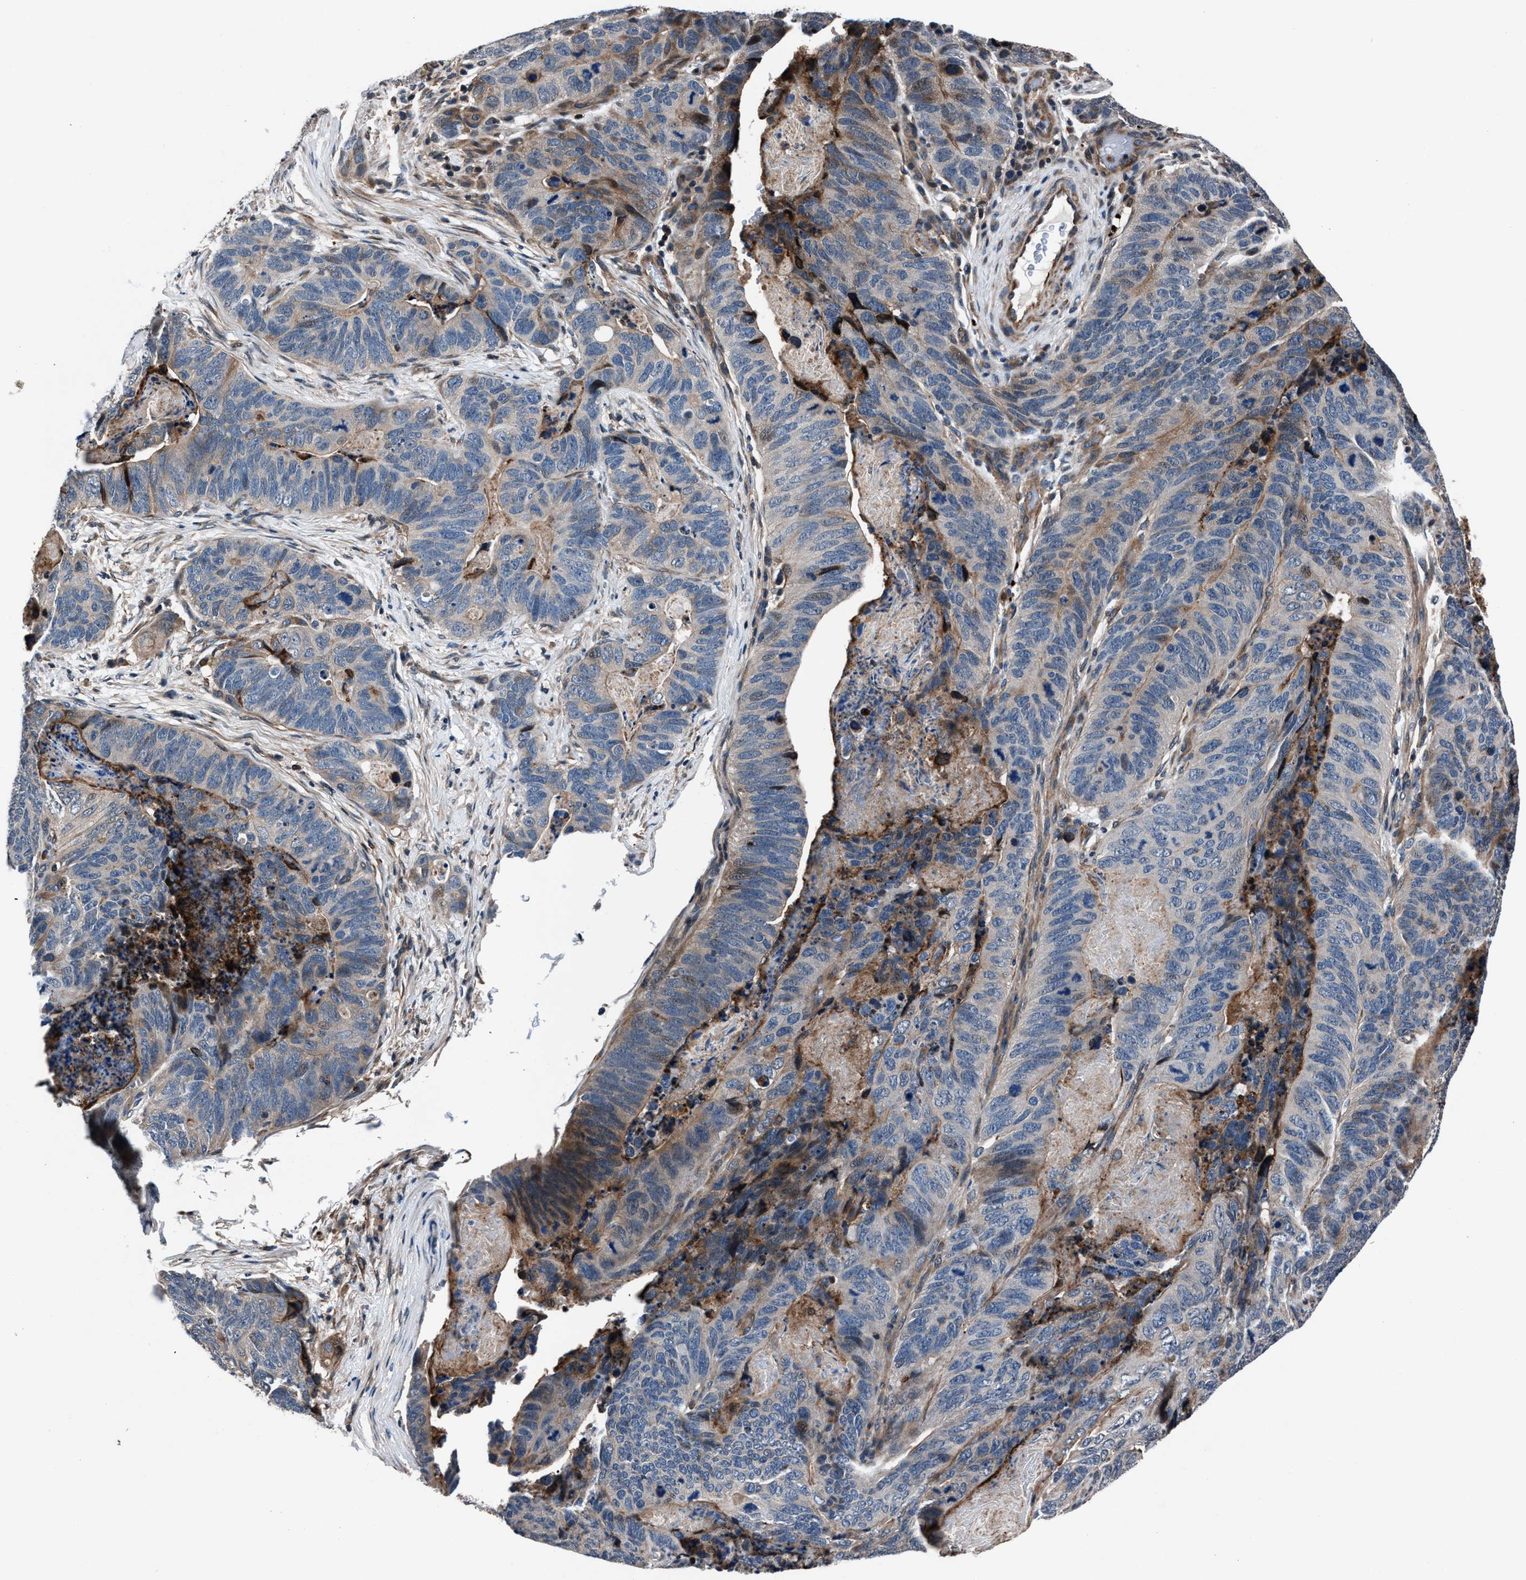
{"staining": {"intensity": "moderate", "quantity": "<25%", "location": "cytoplasmic/membranous"}, "tissue": "stomach cancer", "cell_type": "Tumor cells", "image_type": "cancer", "snomed": [{"axis": "morphology", "description": "Normal tissue, NOS"}, {"axis": "morphology", "description": "Adenocarcinoma, NOS"}, {"axis": "topography", "description": "Stomach"}], "caption": "Moderate cytoplasmic/membranous expression for a protein is seen in about <25% of tumor cells of adenocarcinoma (stomach) using immunohistochemistry.", "gene": "MFSD11", "patient": {"sex": "female", "age": 89}}